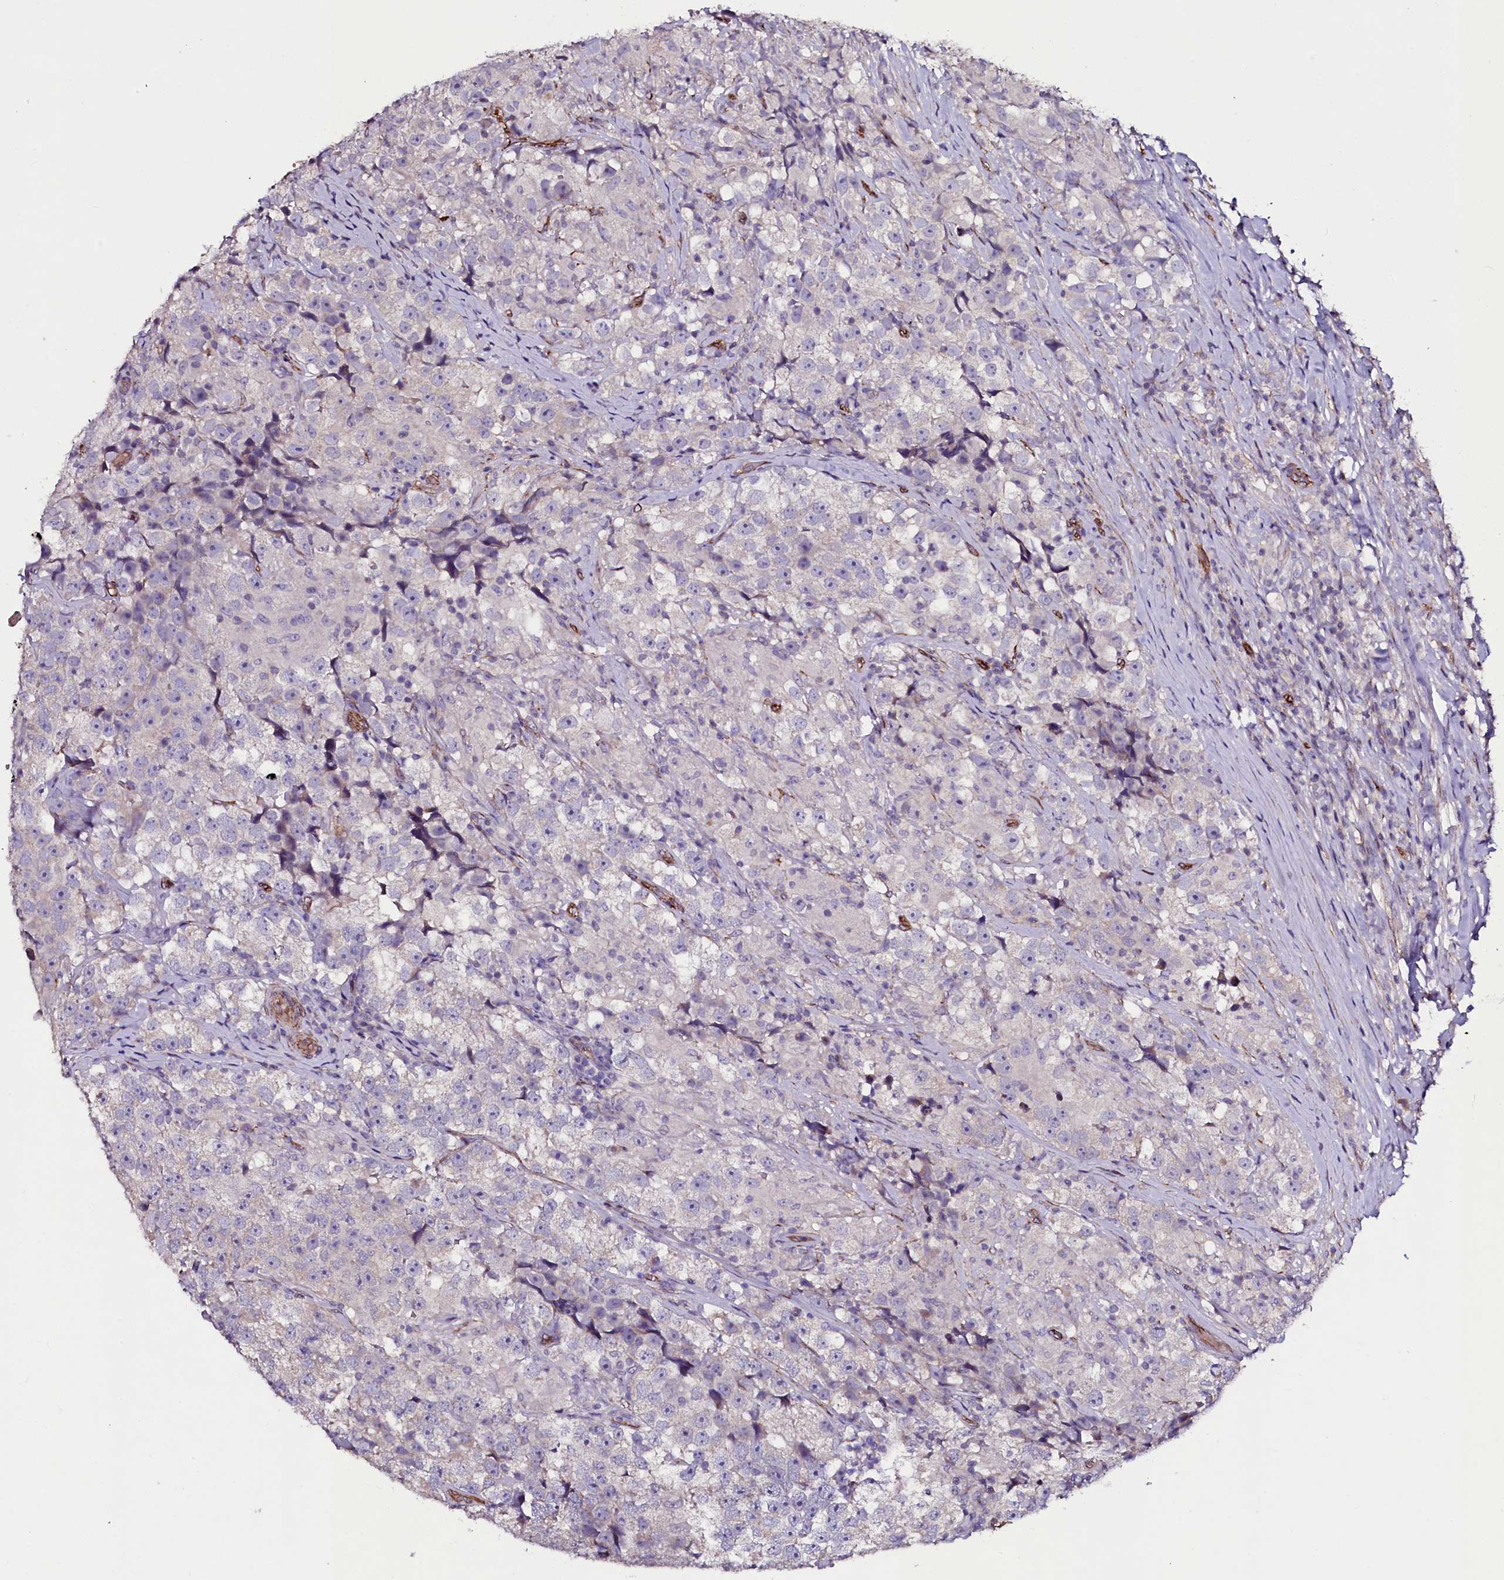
{"staining": {"intensity": "negative", "quantity": "none", "location": "none"}, "tissue": "testis cancer", "cell_type": "Tumor cells", "image_type": "cancer", "snomed": [{"axis": "morphology", "description": "Seminoma, NOS"}, {"axis": "topography", "description": "Testis"}], "caption": "Testis cancer (seminoma) was stained to show a protein in brown. There is no significant expression in tumor cells. The staining was performed using DAB (3,3'-diaminobenzidine) to visualize the protein expression in brown, while the nuclei were stained in blue with hematoxylin (Magnification: 20x).", "gene": "MEX3C", "patient": {"sex": "male", "age": 46}}